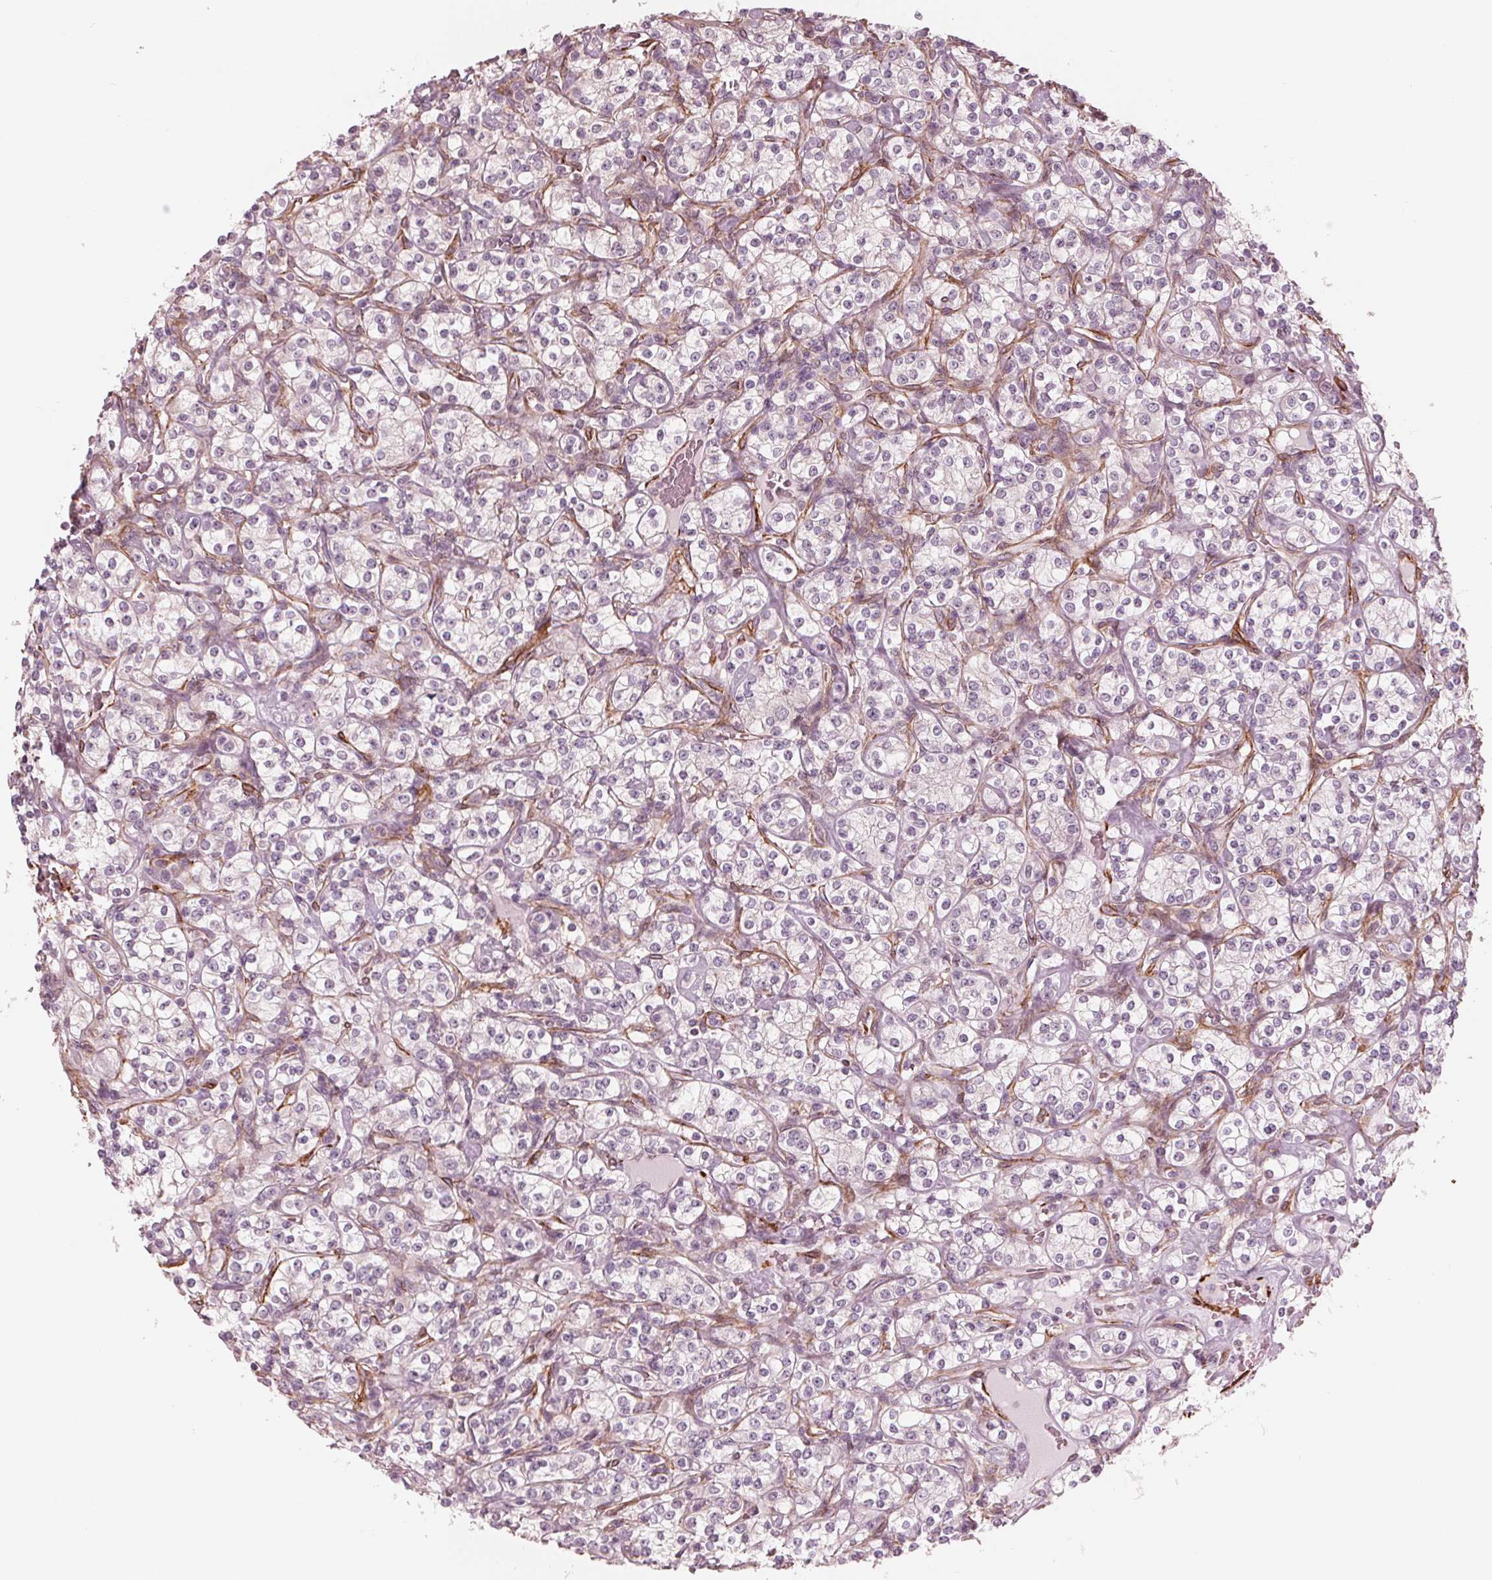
{"staining": {"intensity": "negative", "quantity": "none", "location": "none"}, "tissue": "renal cancer", "cell_type": "Tumor cells", "image_type": "cancer", "snomed": [{"axis": "morphology", "description": "Adenocarcinoma, NOS"}, {"axis": "topography", "description": "Kidney"}], "caption": "The micrograph displays no significant staining in tumor cells of adenocarcinoma (renal). (Brightfield microscopy of DAB IHC at high magnification).", "gene": "MIER3", "patient": {"sex": "male", "age": 77}}